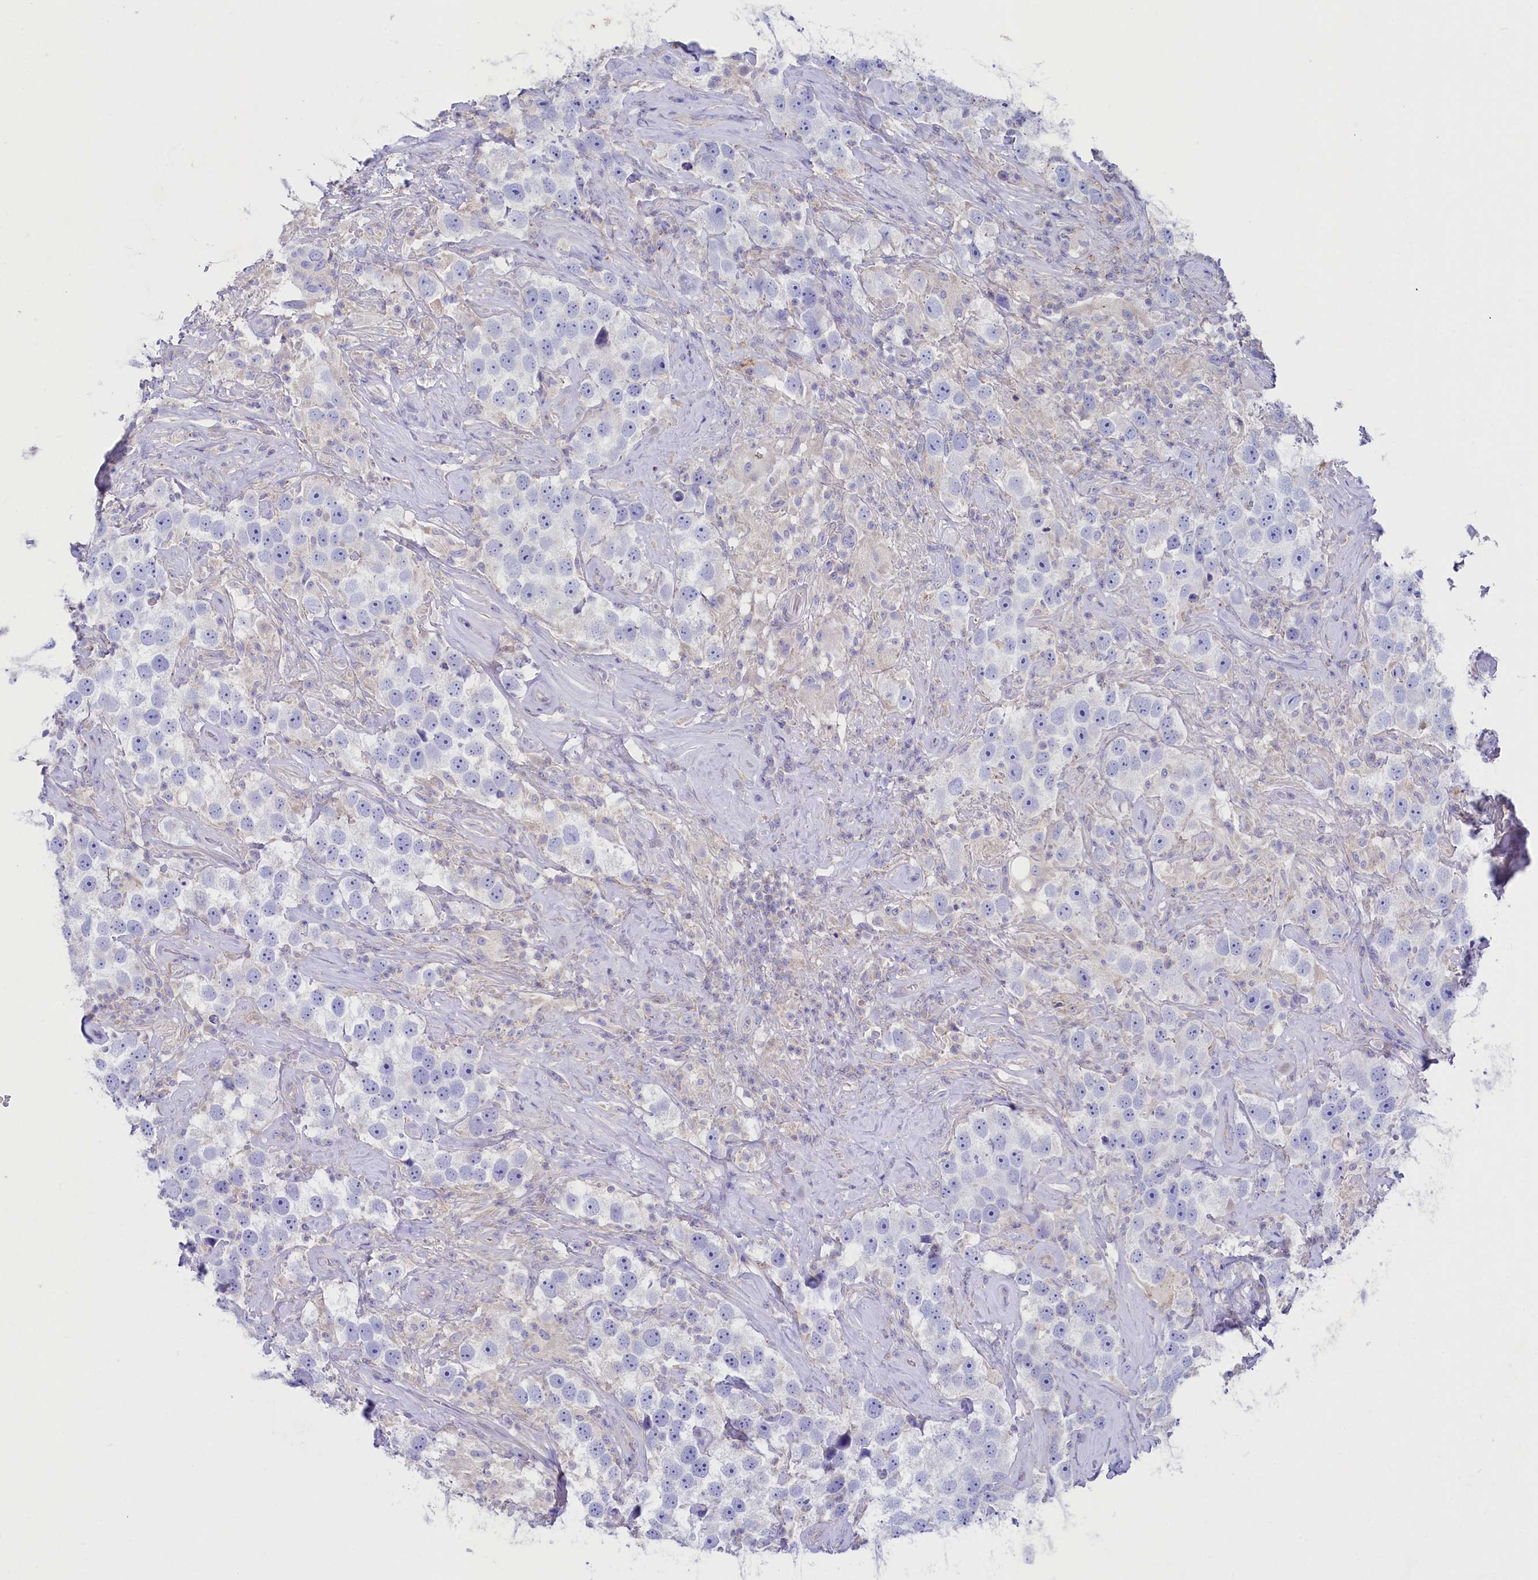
{"staining": {"intensity": "negative", "quantity": "none", "location": "none"}, "tissue": "testis cancer", "cell_type": "Tumor cells", "image_type": "cancer", "snomed": [{"axis": "morphology", "description": "Seminoma, NOS"}, {"axis": "topography", "description": "Testis"}], "caption": "Tumor cells are negative for brown protein staining in testis cancer.", "gene": "VPS26B", "patient": {"sex": "male", "age": 49}}